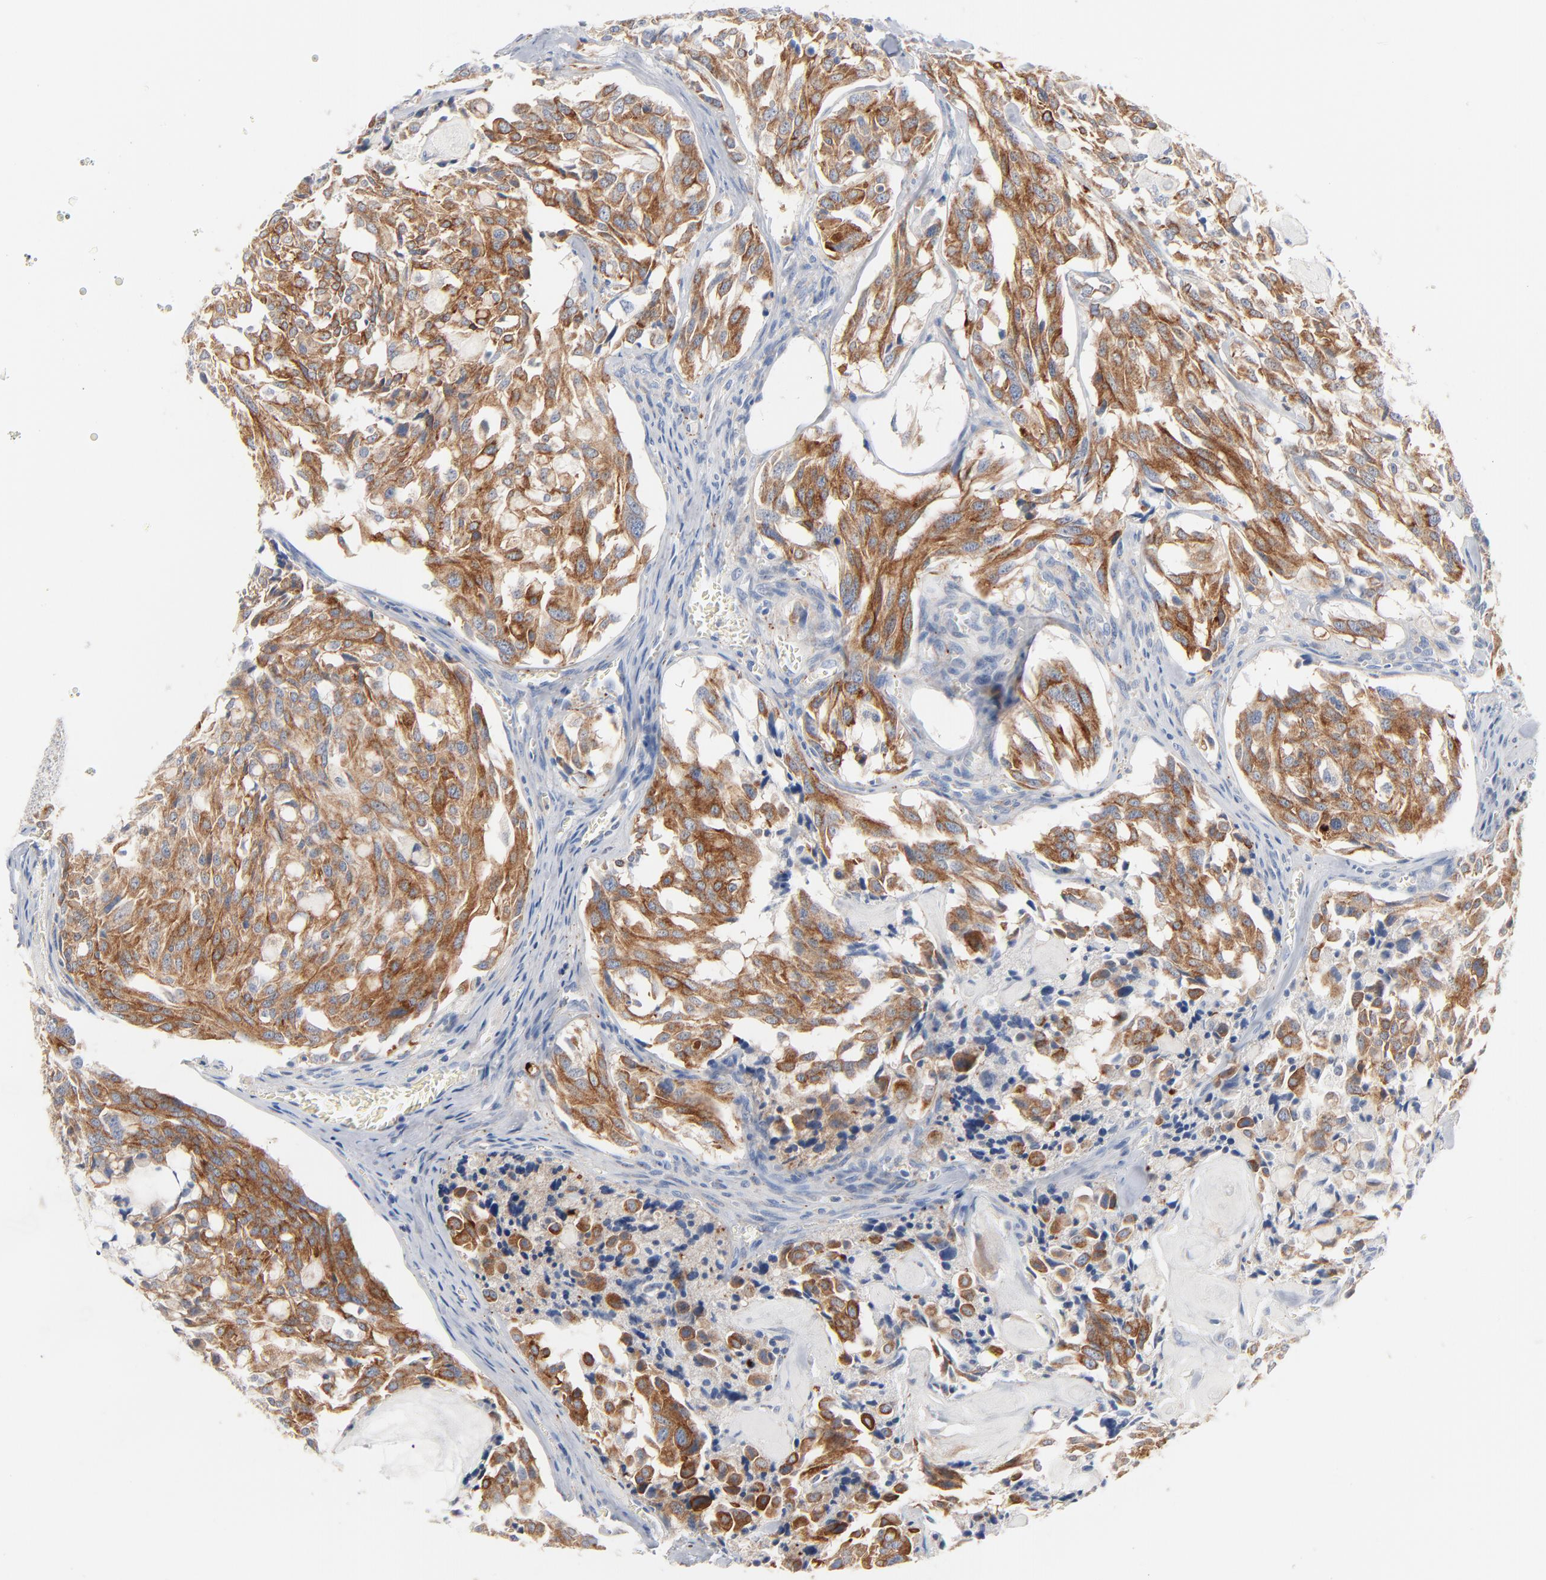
{"staining": {"intensity": "moderate", "quantity": ">75%", "location": "cytoplasmic/membranous"}, "tissue": "thyroid cancer", "cell_type": "Tumor cells", "image_type": "cancer", "snomed": [{"axis": "morphology", "description": "Carcinoma, NOS"}, {"axis": "morphology", "description": "Carcinoid, malignant, NOS"}, {"axis": "topography", "description": "Thyroid gland"}], "caption": "There is medium levels of moderate cytoplasmic/membranous positivity in tumor cells of thyroid cancer, as demonstrated by immunohistochemical staining (brown color).", "gene": "IFT43", "patient": {"sex": "male", "age": 33}}